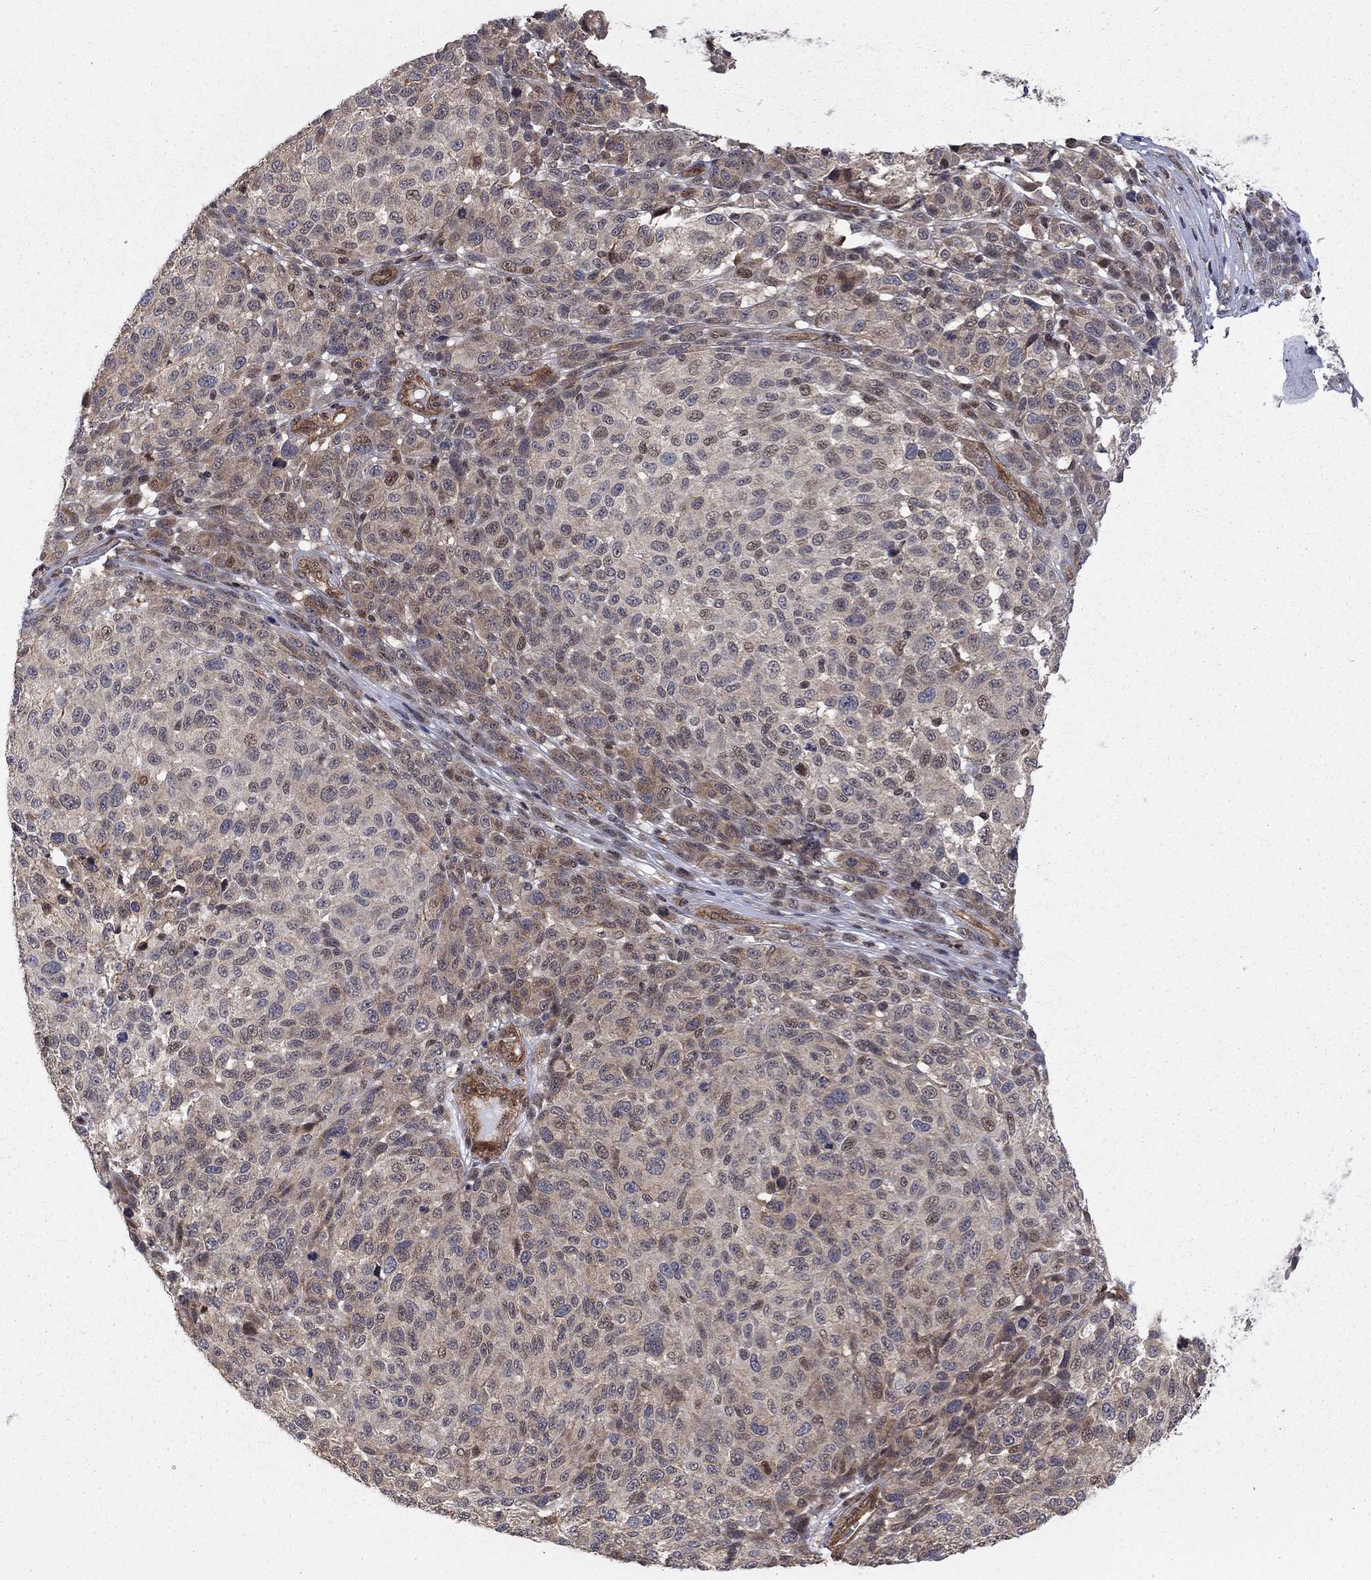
{"staining": {"intensity": "negative", "quantity": "none", "location": "none"}, "tissue": "melanoma", "cell_type": "Tumor cells", "image_type": "cancer", "snomed": [{"axis": "morphology", "description": "Malignant melanoma, NOS"}, {"axis": "topography", "description": "Skin"}], "caption": "IHC of melanoma reveals no expression in tumor cells. The staining was performed using DAB to visualize the protein expression in brown, while the nuclei were stained in blue with hematoxylin (Magnification: 20x).", "gene": "TDP1", "patient": {"sex": "male", "age": 59}}